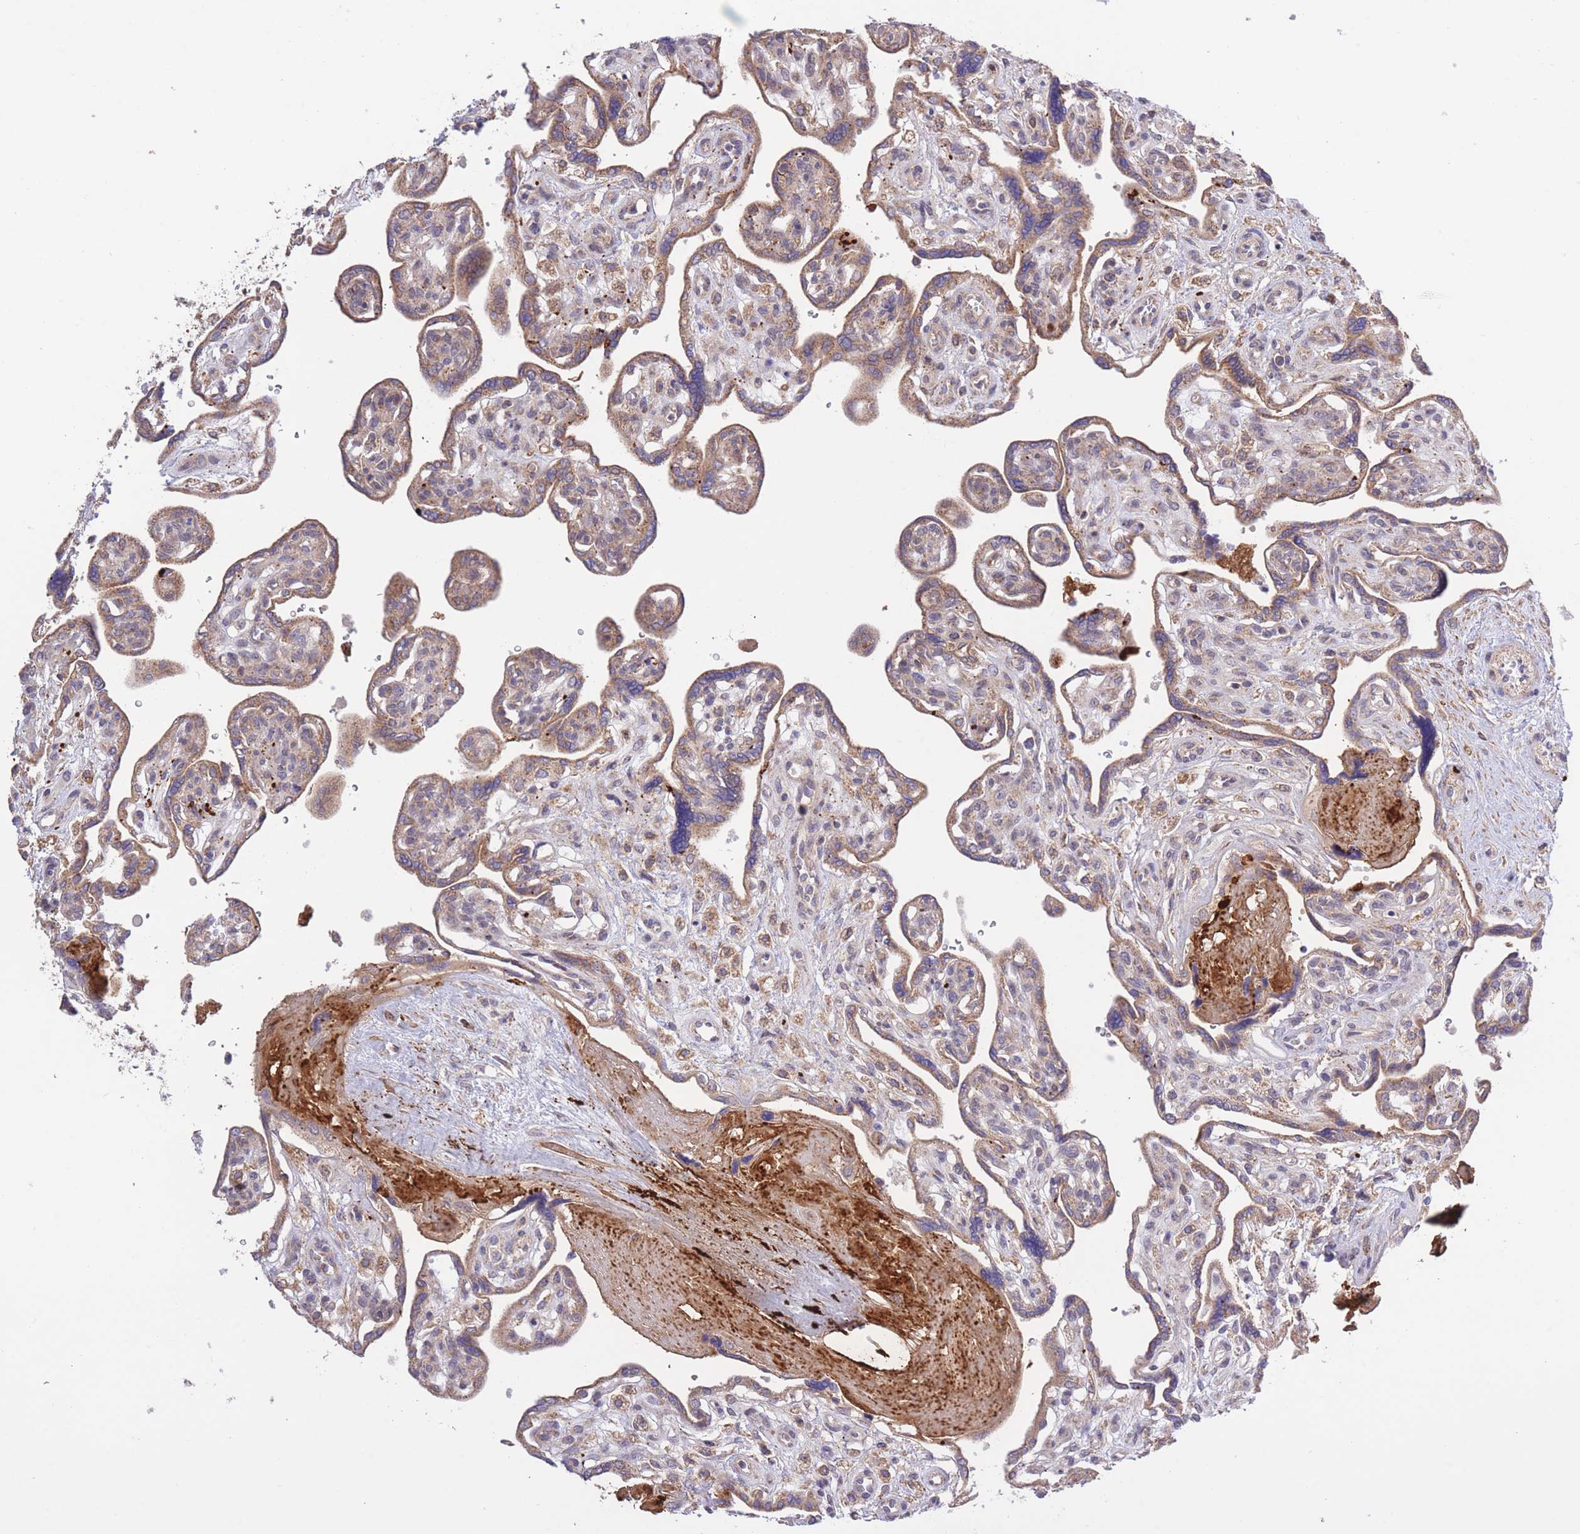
{"staining": {"intensity": "weak", "quantity": ">75%", "location": "cytoplasmic/membranous"}, "tissue": "placenta", "cell_type": "Decidual cells", "image_type": "normal", "snomed": [{"axis": "morphology", "description": "Normal tissue, NOS"}, {"axis": "topography", "description": "Placenta"}], "caption": "Immunohistochemistry image of unremarkable placenta: human placenta stained using immunohistochemistry (IHC) displays low levels of weak protein expression localized specifically in the cytoplasmic/membranous of decidual cells, appearing as a cytoplasmic/membranous brown color.", "gene": "ATP13A2", "patient": {"sex": "female", "age": 39}}